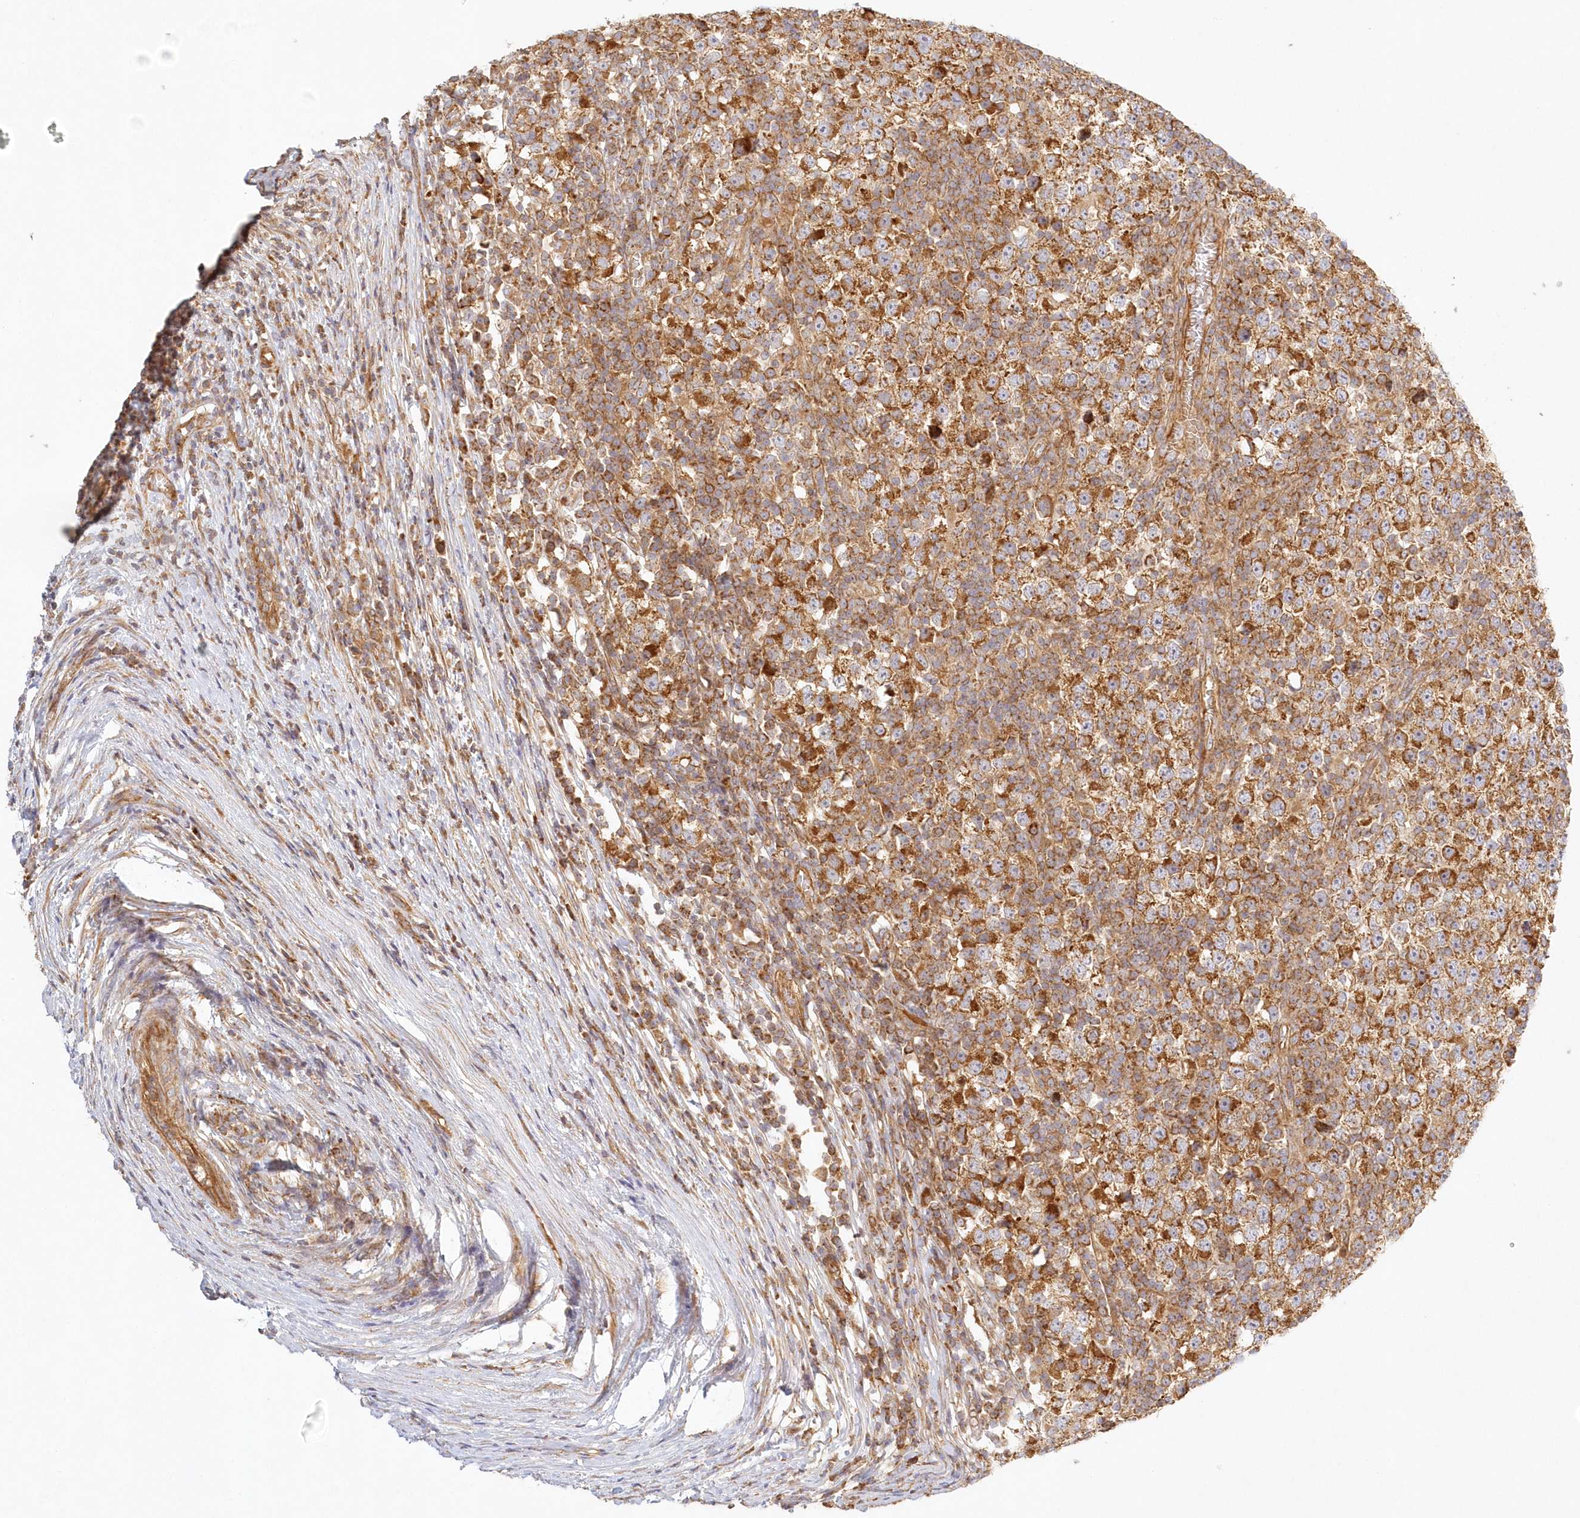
{"staining": {"intensity": "strong", "quantity": ">75%", "location": "cytoplasmic/membranous"}, "tissue": "testis cancer", "cell_type": "Tumor cells", "image_type": "cancer", "snomed": [{"axis": "morphology", "description": "Seminoma, NOS"}, {"axis": "topography", "description": "Testis"}], "caption": "Testis seminoma tissue exhibits strong cytoplasmic/membranous expression in approximately >75% of tumor cells", "gene": "KIAA0232", "patient": {"sex": "male", "age": 65}}